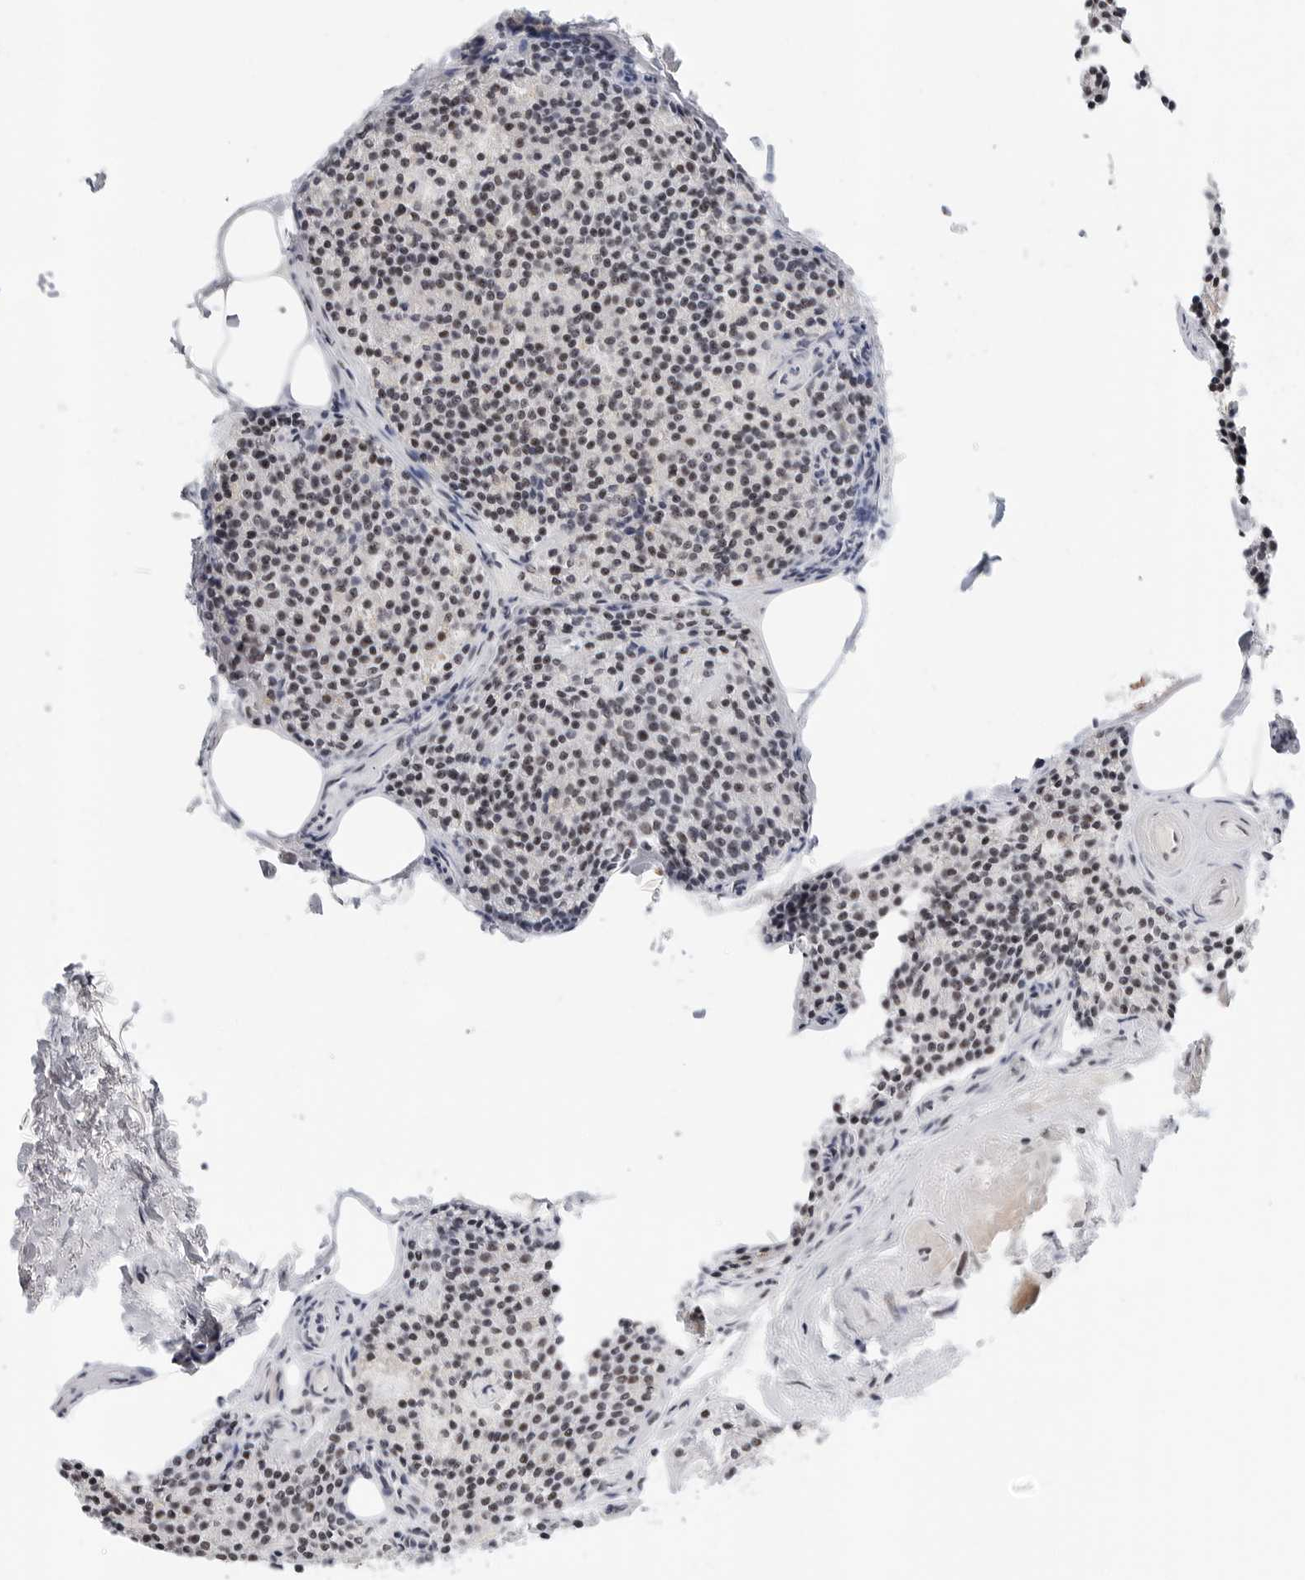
{"staining": {"intensity": "moderate", "quantity": "25%-75%", "location": "nuclear"}, "tissue": "parathyroid gland", "cell_type": "Glandular cells", "image_type": "normal", "snomed": [{"axis": "morphology", "description": "Normal tissue, NOS"}, {"axis": "topography", "description": "Parathyroid gland"}], "caption": "Normal parathyroid gland reveals moderate nuclear staining in approximately 25%-75% of glandular cells, visualized by immunohistochemistry. The staining is performed using DAB (3,3'-diaminobenzidine) brown chromogen to label protein expression. The nuclei are counter-stained blue using hematoxylin.", "gene": "WRAP53", "patient": {"sex": "female", "age": 71}}